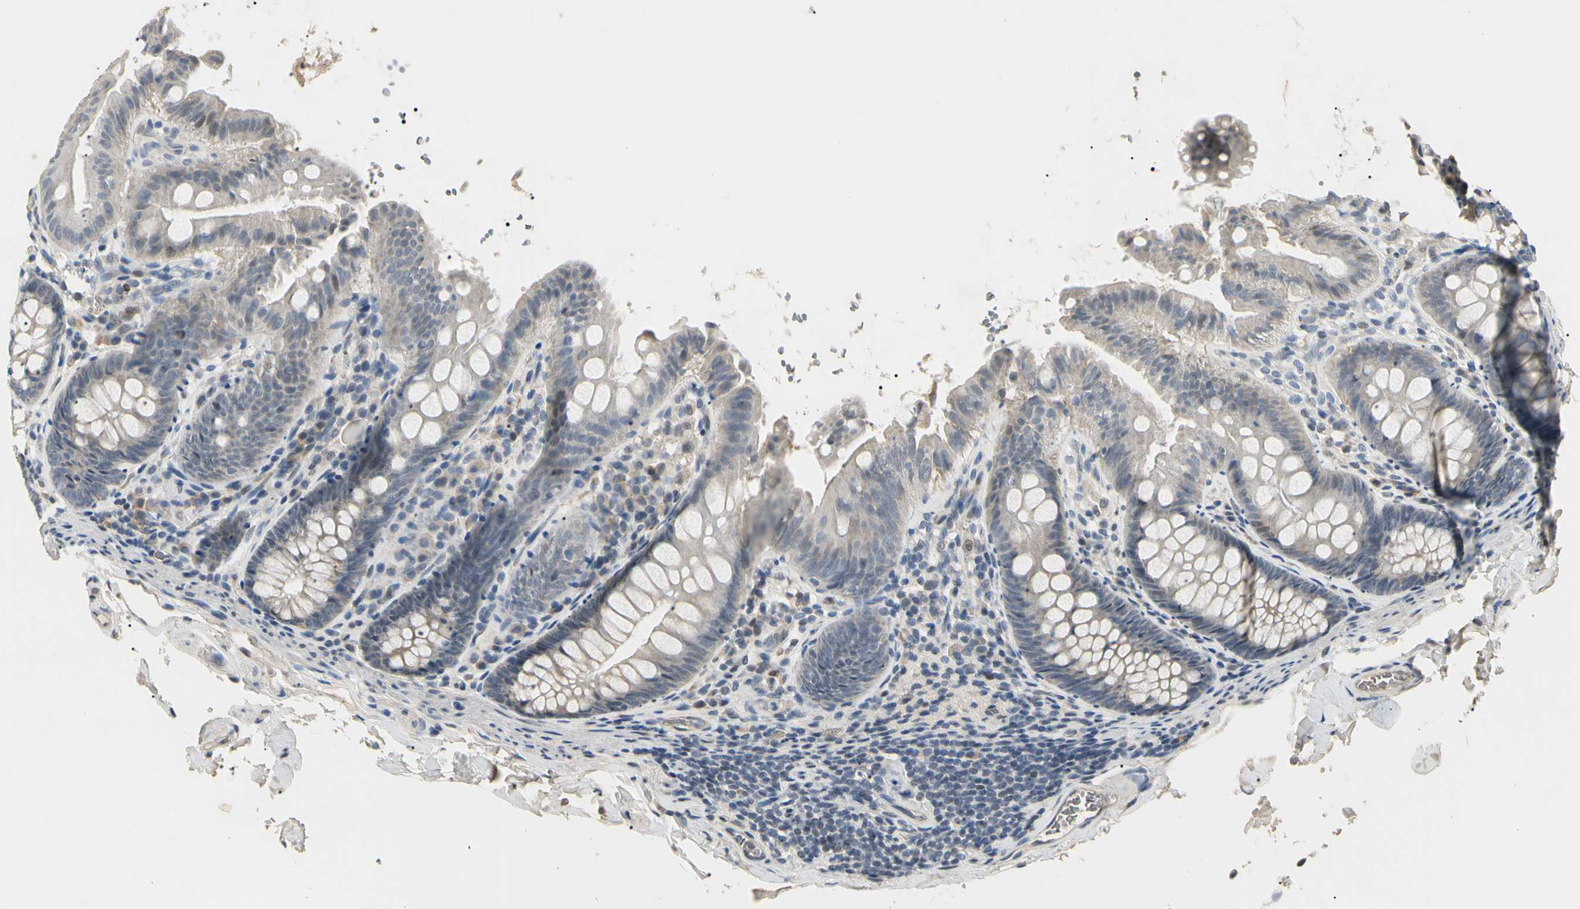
{"staining": {"intensity": "weak", "quantity": "25%-75%", "location": "cytoplasmic/membranous"}, "tissue": "colon", "cell_type": "Endothelial cells", "image_type": "normal", "snomed": [{"axis": "morphology", "description": "Normal tissue, NOS"}, {"axis": "topography", "description": "Colon"}], "caption": "Colon stained for a protein (brown) reveals weak cytoplasmic/membranous positive staining in approximately 25%-75% of endothelial cells.", "gene": "GREM1", "patient": {"sex": "female", "age": 61}}